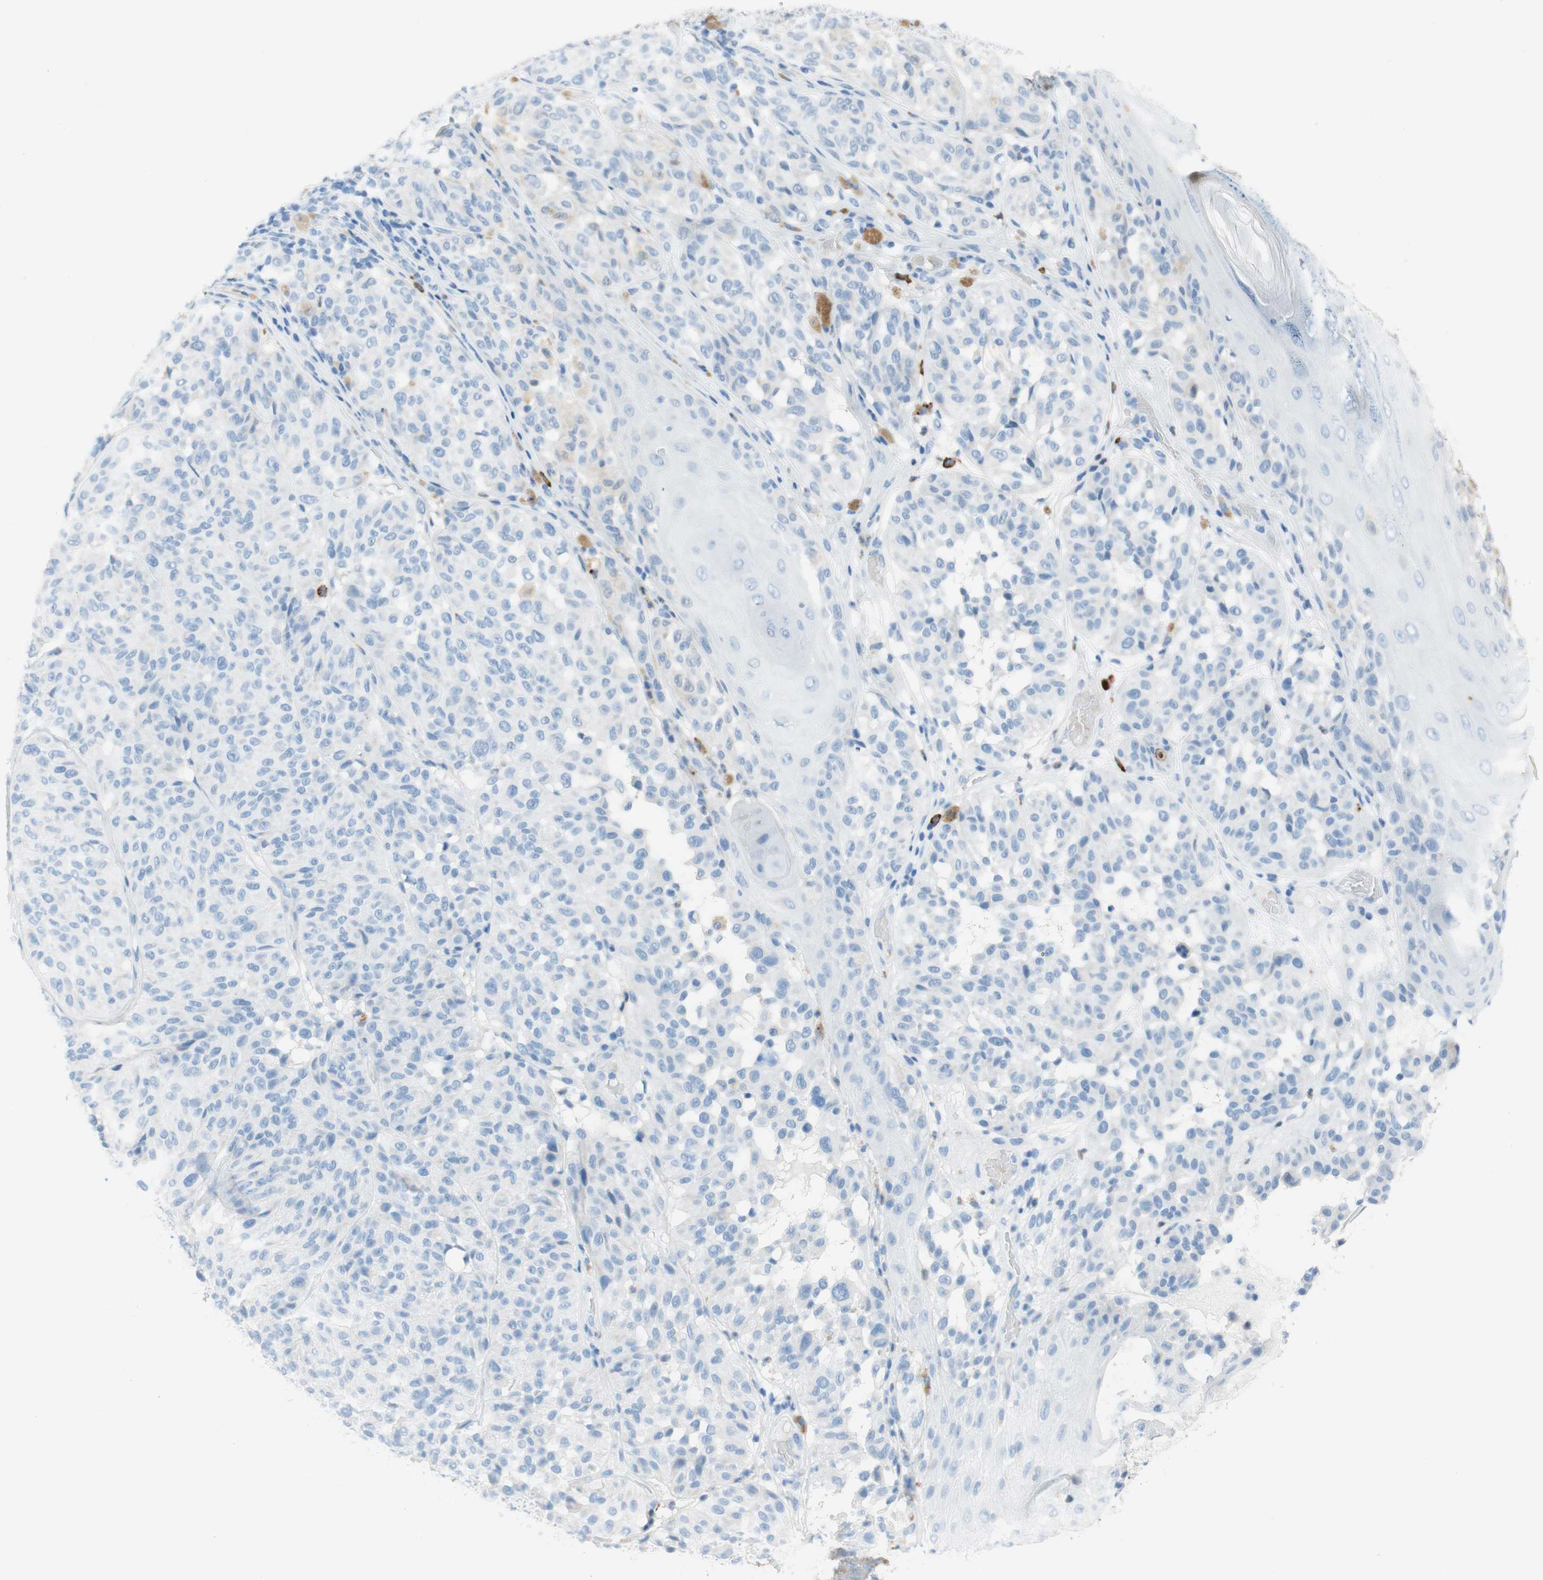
{"staining": {"intensity": "negative", "quantity": "none", "location": "none"}, "tissue": "melanoma", "cell_type": "Tumor cells", "image_type": "cancer", "snomed": [{"axis": "morphology", "description": "Malignant melanoma, NOS"}, {"axis": "topography", "description": "Skin"}], "caption": "DAB (3,3'-diaminobenzidine) immunohistochemical staining of melanoma shows no significant positivity in tumor cells.", "gene": "CEACAM1", "patient": {"sex": "female", "age": 46}}